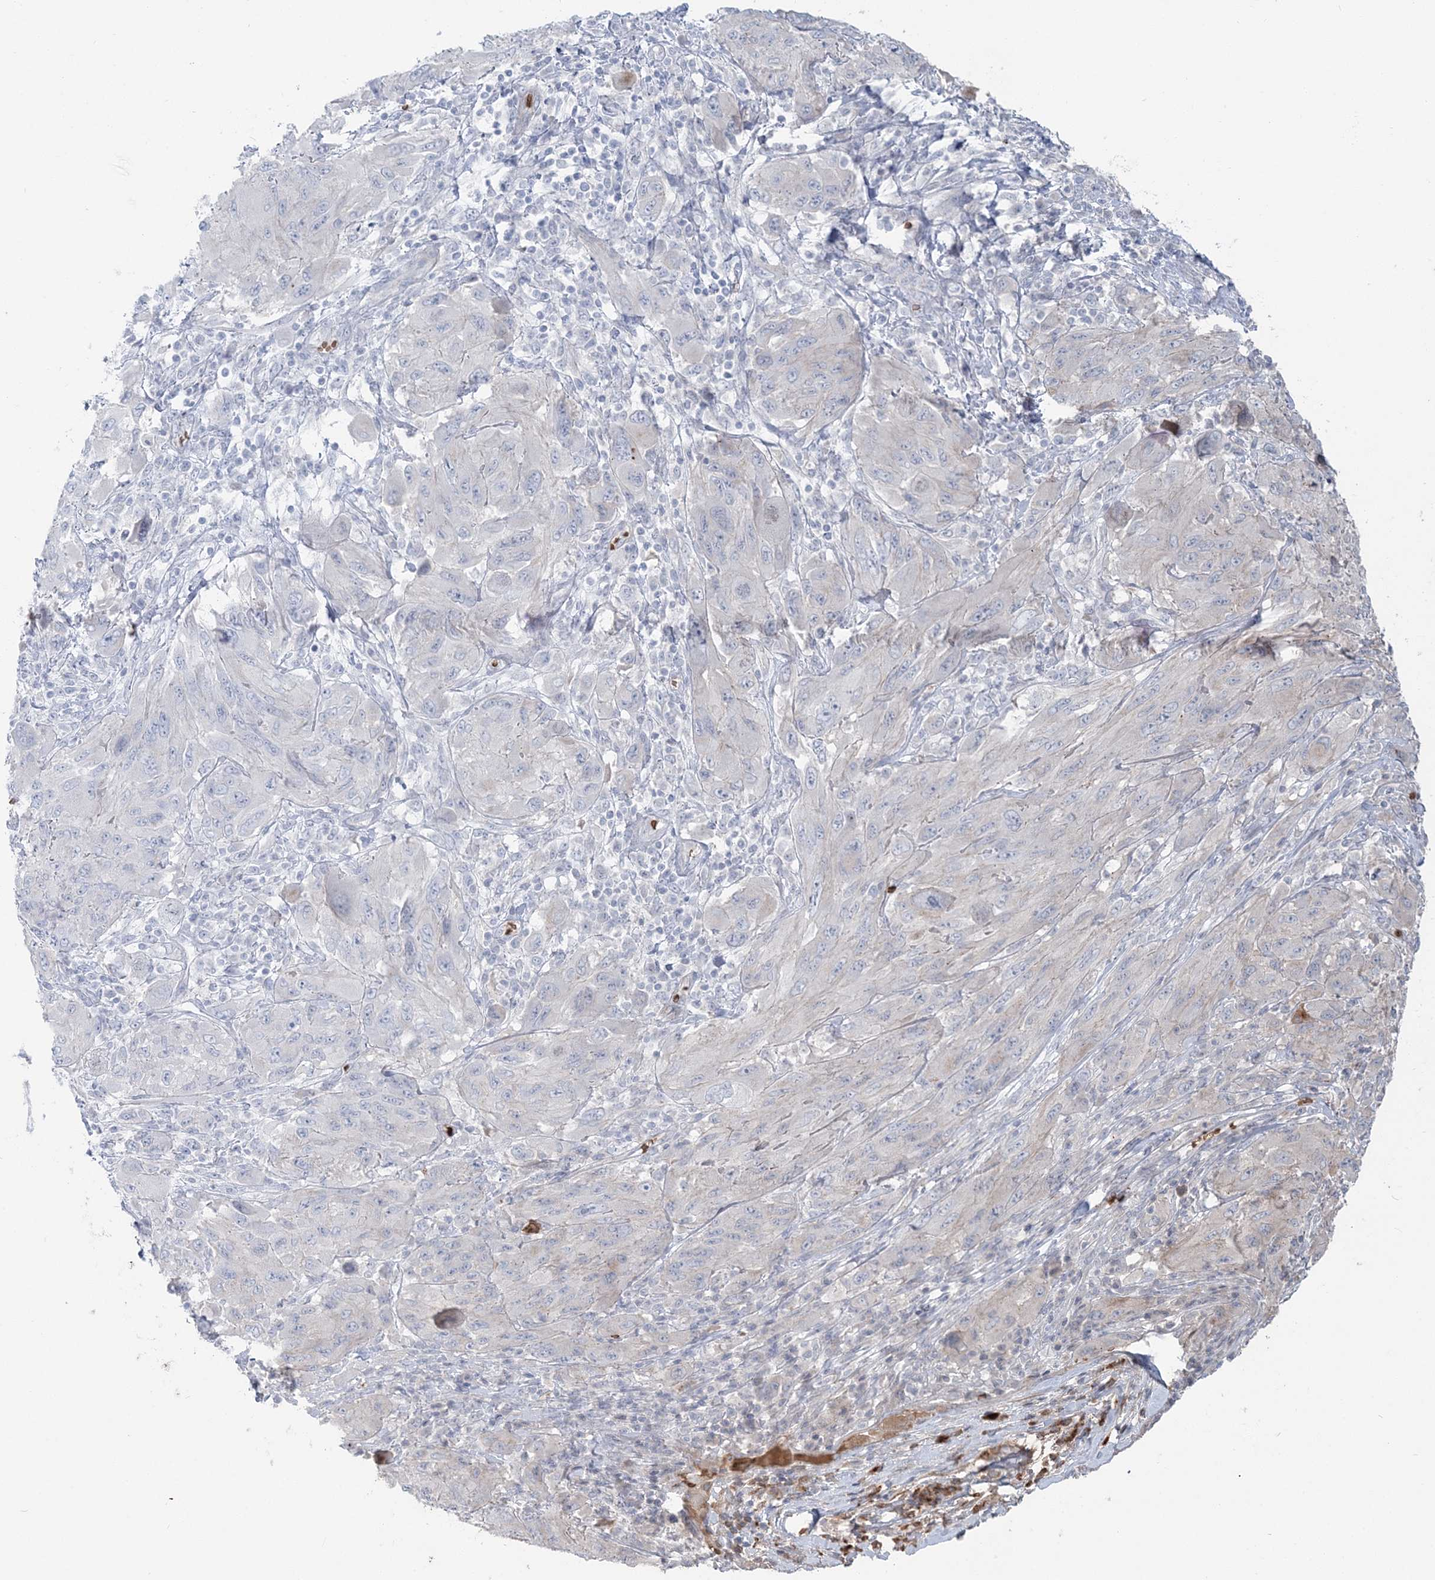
{"staining": {"intensity": "negative", "quantity": "none", "location": "none"}, "tissue": "melanoma", "cell_type": "Tumor cells", "image_type": "cancer", "snomed": [{"axis": "morphology", "description": "Malignant melanoma, NOS"}, {"axis": "topography", "description": "Skin"}], "caption": "DAB (3,3'-diaminobenzidine) immunohistochemical staining of human malignant melanoma displays no significant positivity in tumor cells.", "gene": "SERINC1", "patient": {"sex": "female", "age": 91}}